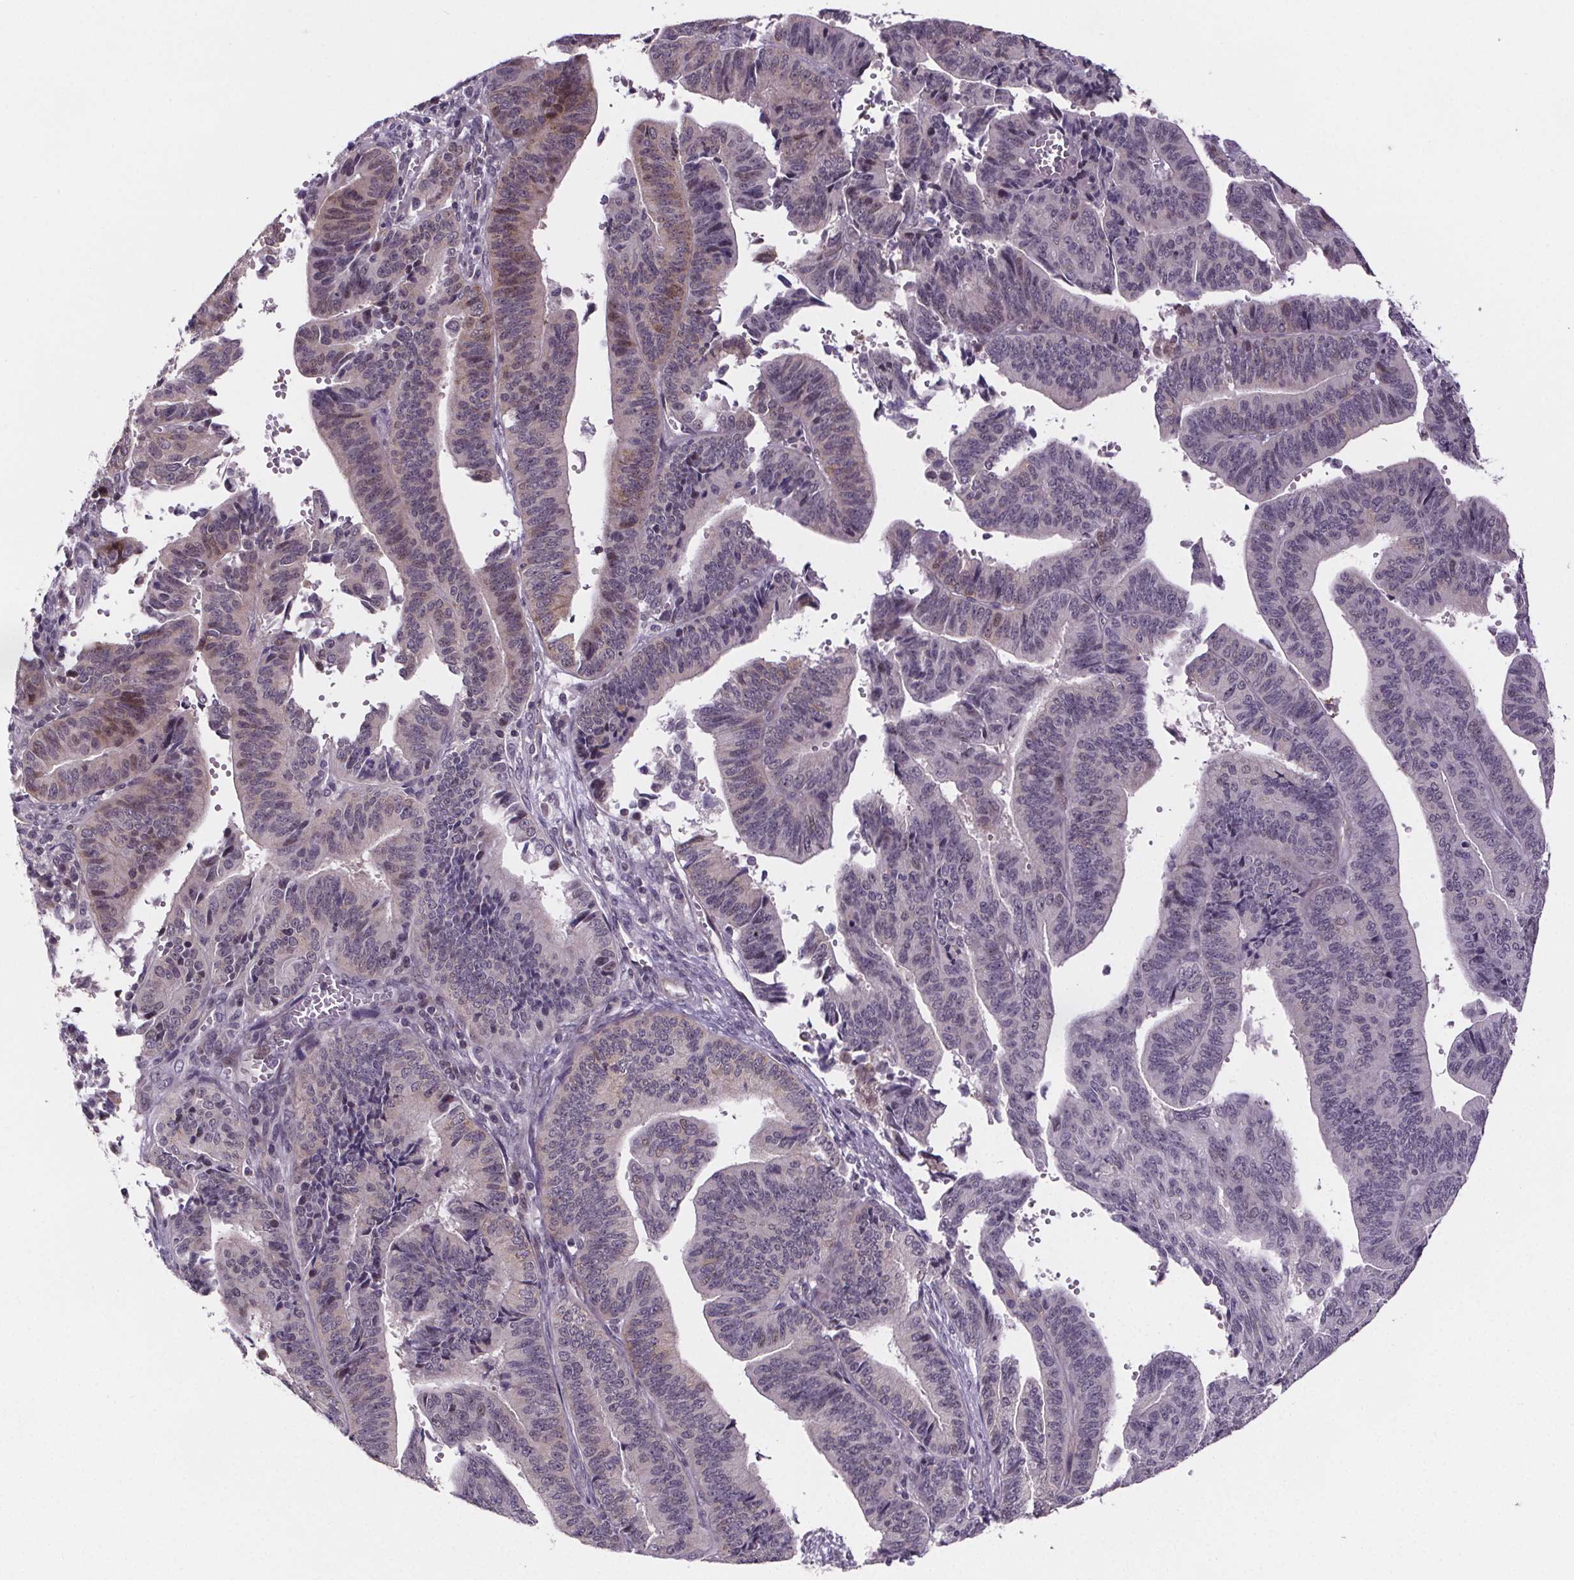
{"staining": {"intensity": "moderate", "quantity": "<25%", "location": "cytoplasmic/membranous"}, "tissue": "endometrial cancer", "cell_type": "Tumor cells", "image_type": "cancer", "snomed": [{"axis": "morphology", "description": "Adenocarcinoma, NOS"}, {"axis": "topography", "description": "Endometrium"}], "caption": "Human endometrial cancer (adenocarcinoma) stained with a protein marker reveals moderate staining in tumor cells.", "gene": "TTC12", "patient": {"sex": "female", "age": 61}}